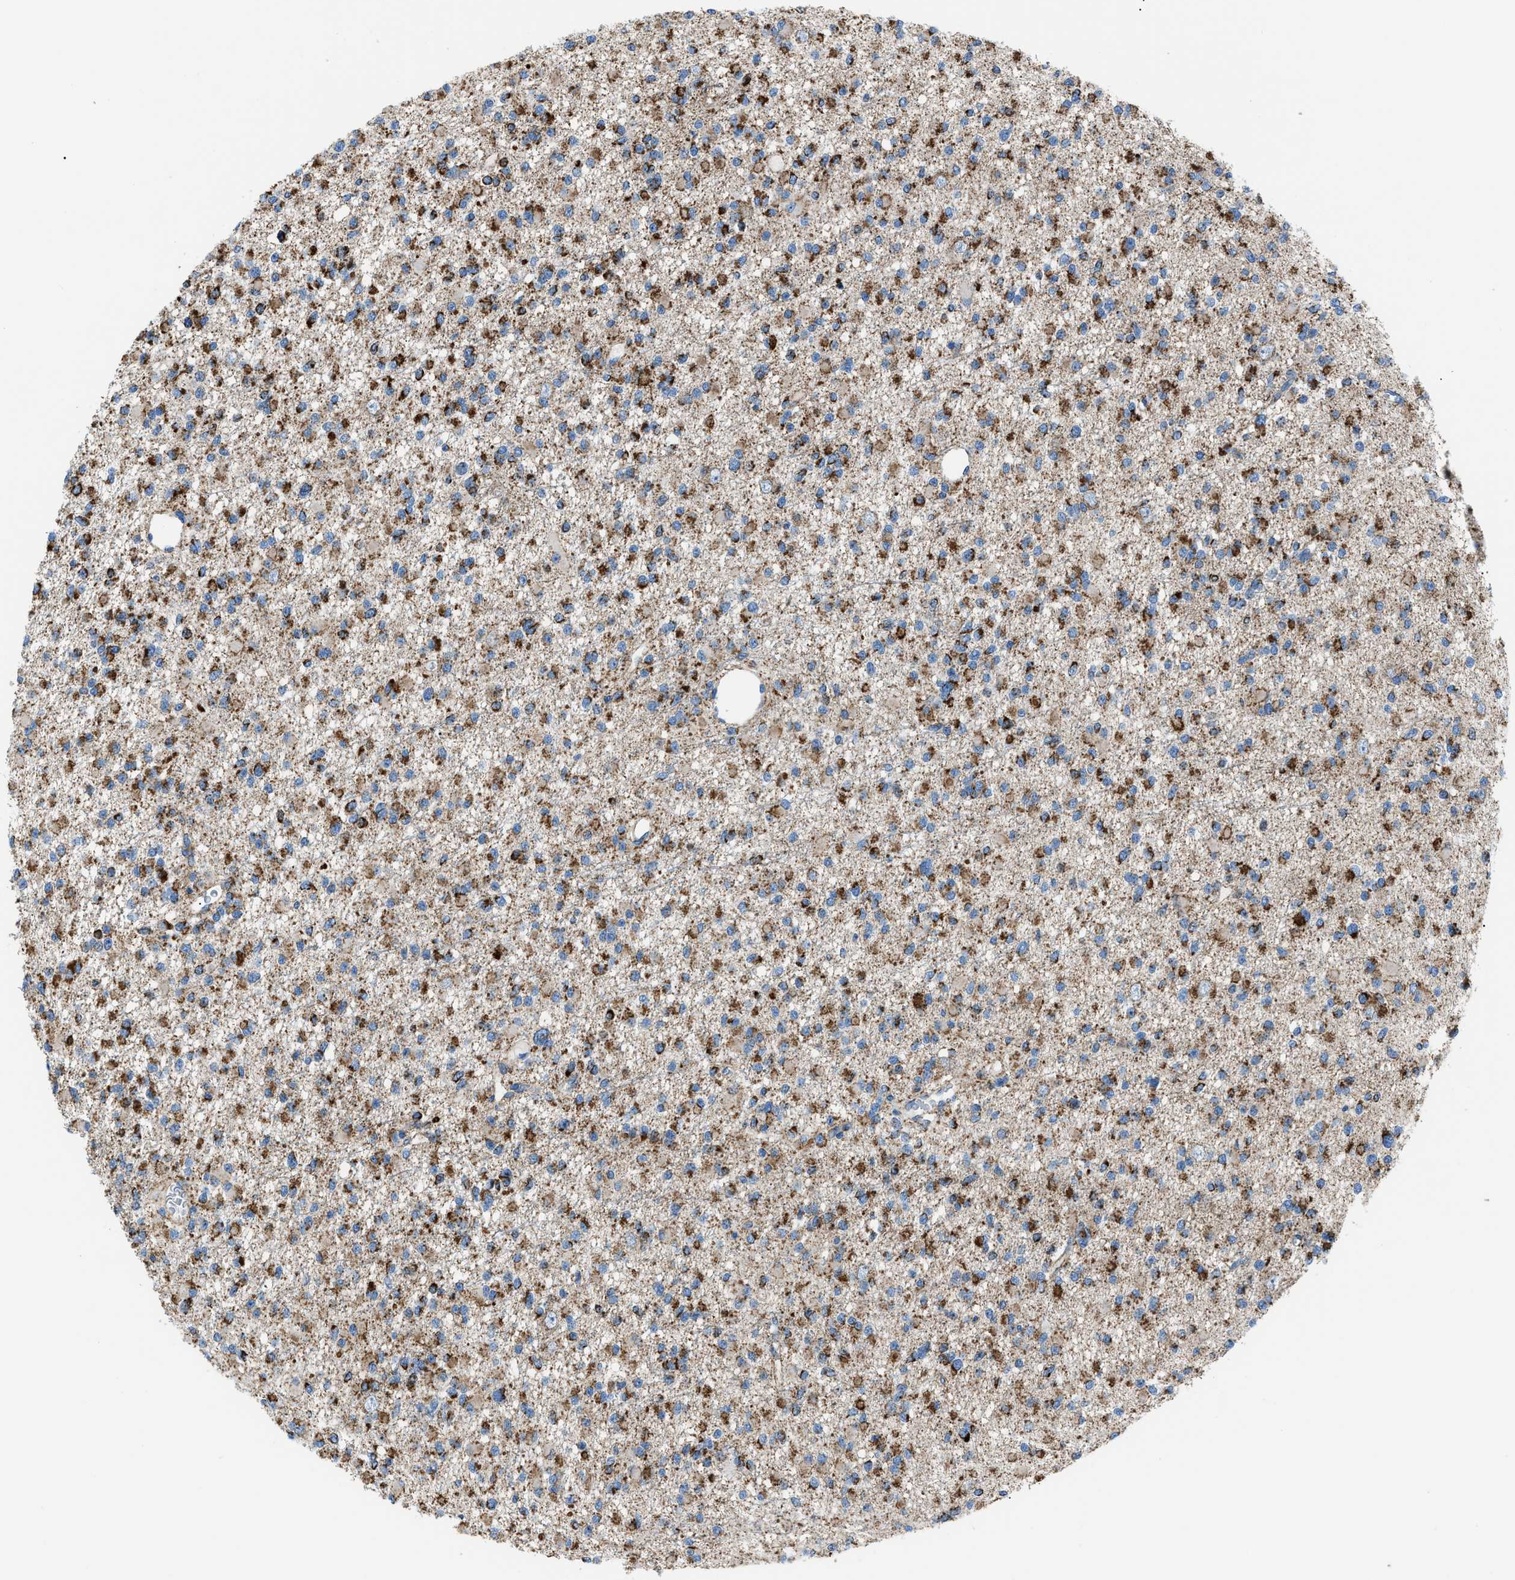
{"staining": {"intensity": "strong", "quantity": "25%-75%", "location": "cytoplasmic/membranous"}, "tissue": "glioma", "cell_type": "Tumor cells", "image_type": "cancer", "snomed": [{"axis": "morphology", "description": "Glioma, malignant, Low grade"}, {"axis": "topography", "description": "Brain"}], "caption": "A brown stain shows strong cytoplasmic/membranous positivity of a protein in malignant glioma (low-grade) tumor cells.", "gene": "PHB2", "patient": {"sex": "female", "age": 22}}